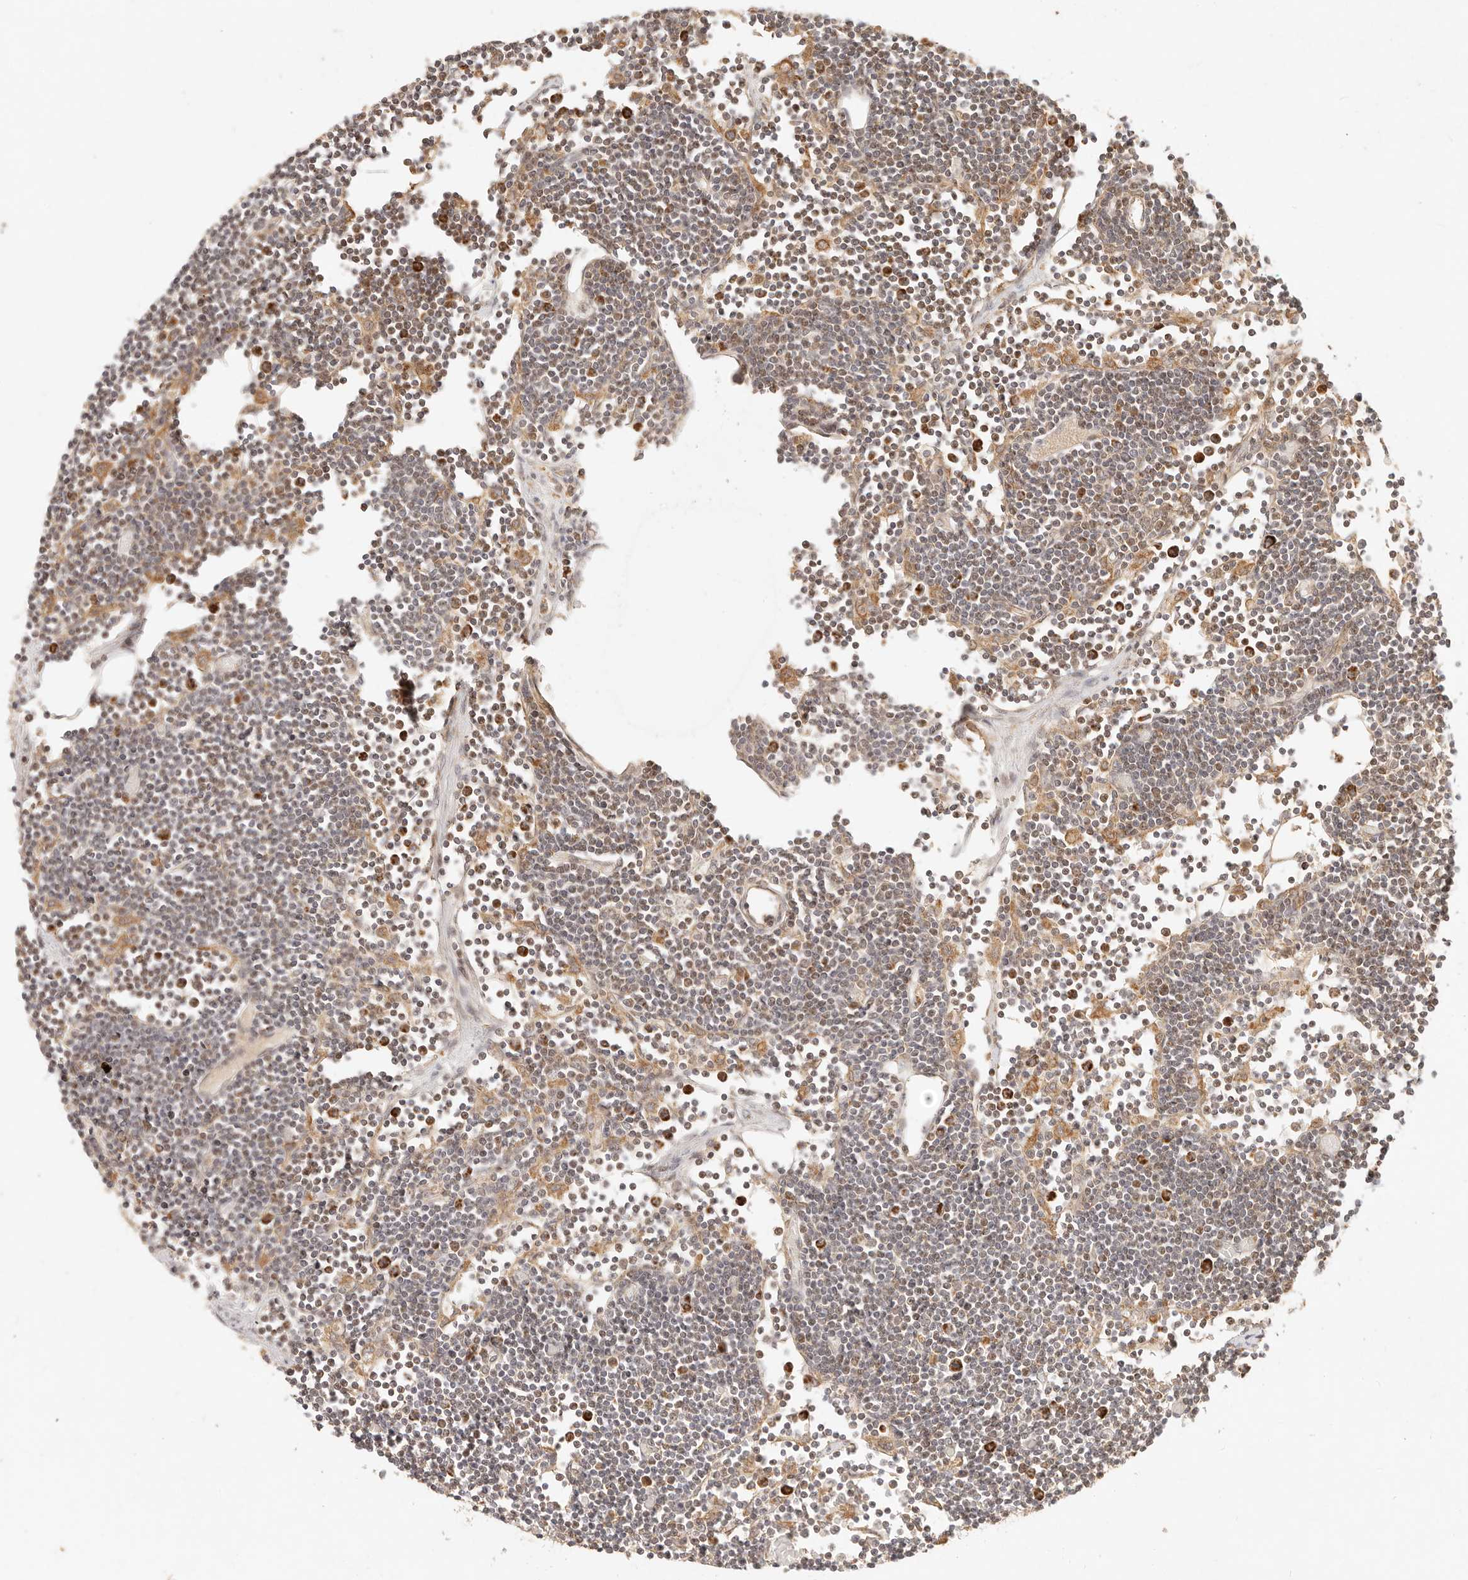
{"staining": {"intensity": "moderate", "quantity": ">75%", "location": "cytoplasmic/membranous"}, "tissue": "lymph node", "cell_type": "Germinal center cells", "image_type": "normal", "snomed": [{"axis": "morphology", "description": "Normal tissue, NOS"}, {"axis": "topography", "description": "Lymph node"}], "caption": "This histopathology image reveals immunohistochemistry (IHC) staining of unremarkable human lymph node, with medium moderate cytoplasmic/membranous expression in about >75% of germinal center cells.", "gene": "TIMM17A", "patient": {"sex": "female", "age": 11}}